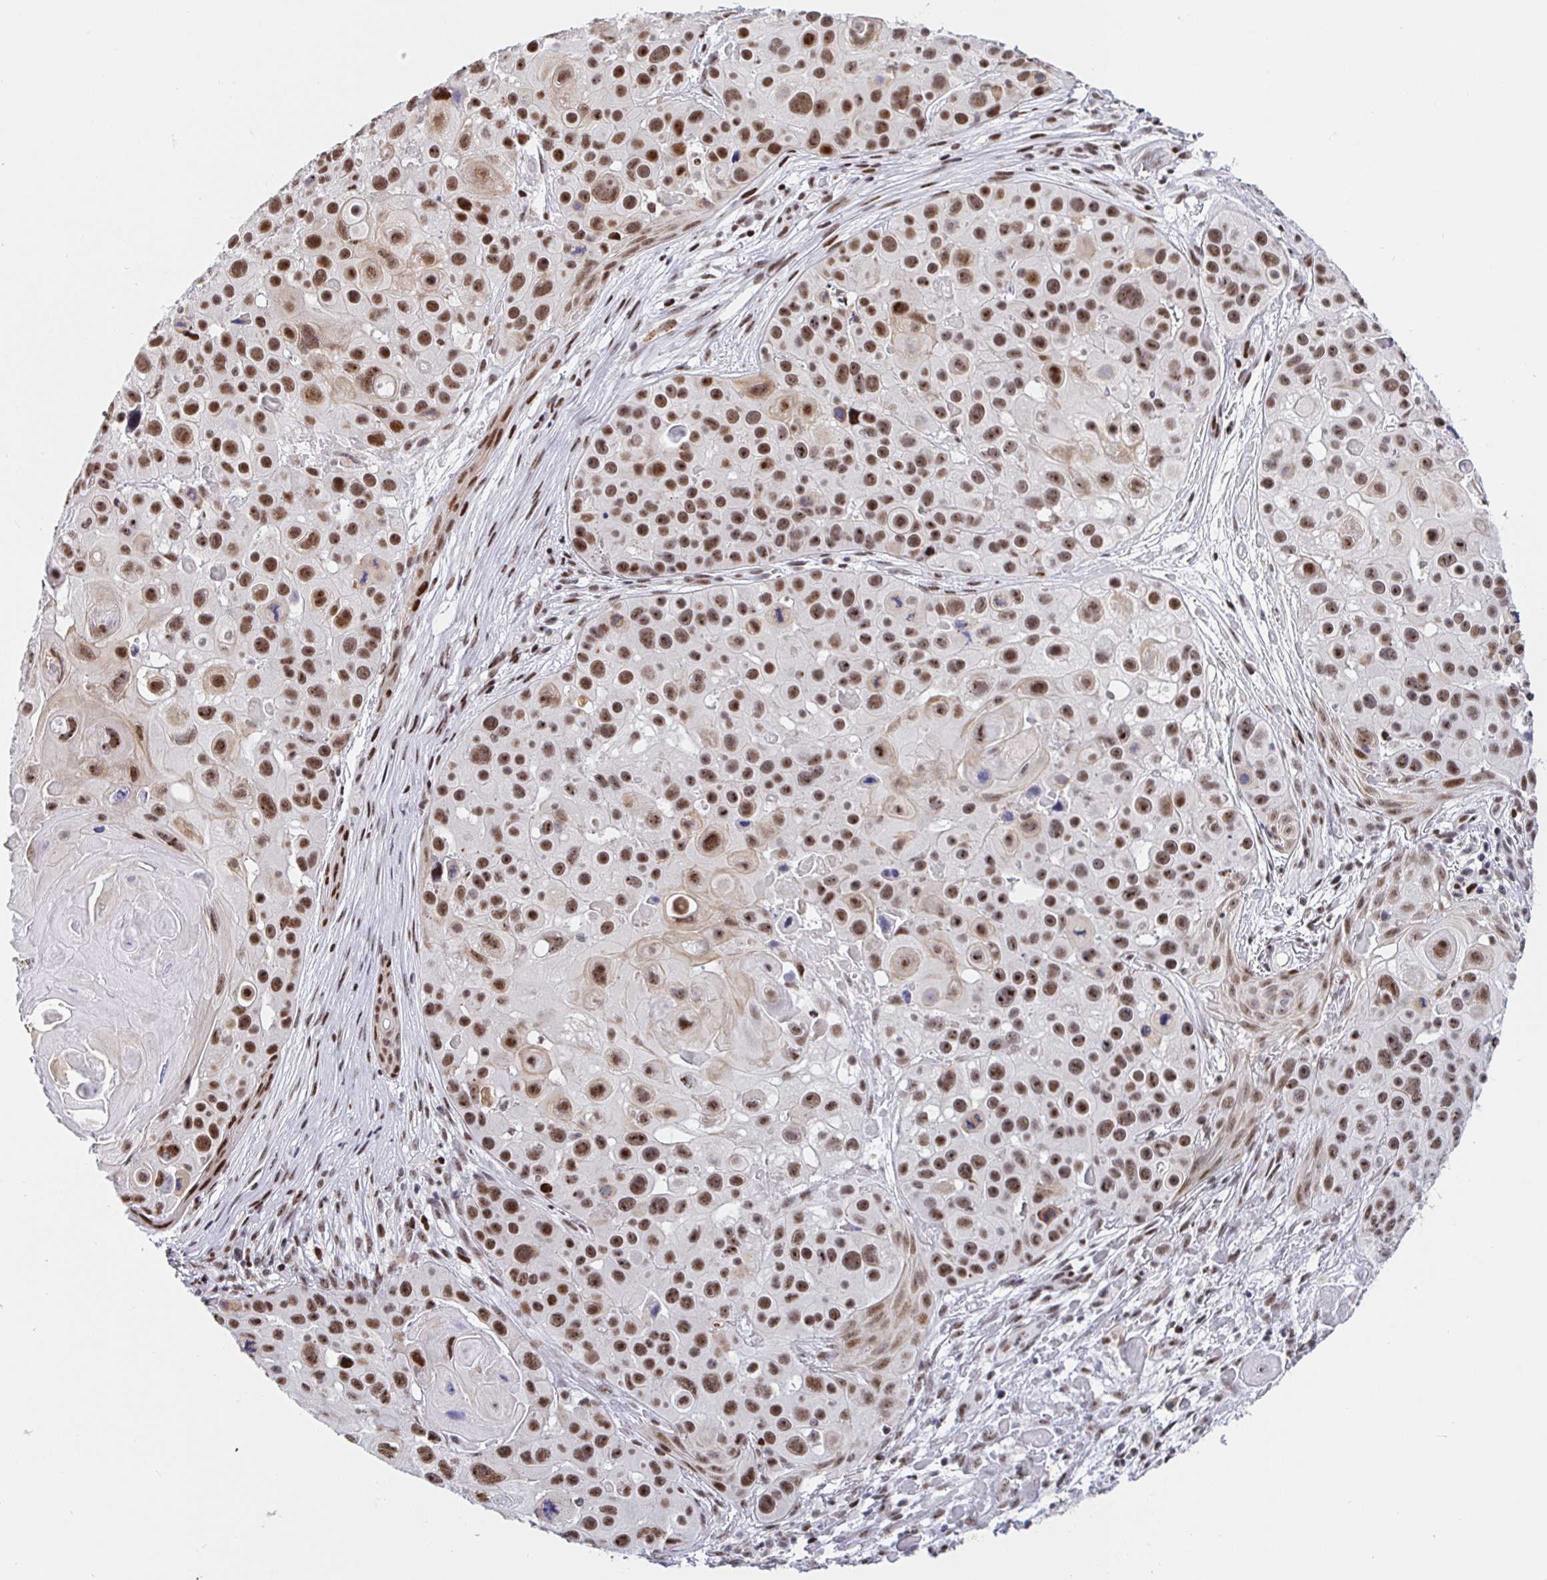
{"staining": {"intensity": "moderate", "quantity": ">75%", "location": "nuclear"}, "tissue": "skin cancer", "cell_type": "Tumor cells", "image_type": "cancer", "snomed": [{"axis": "morphology", "description": "Squamous cell carcinoma, NOS"}, {"axis": "topography", "description": "Skin"}], "caption": "Skin squamous cell carcinoma was stained to show a protein in brown. There is medium levels of moderate nuclear expression in about >75% of tumor cells.", "gene": "SETD5", "patient": {"sex": "male", "age": 92}}